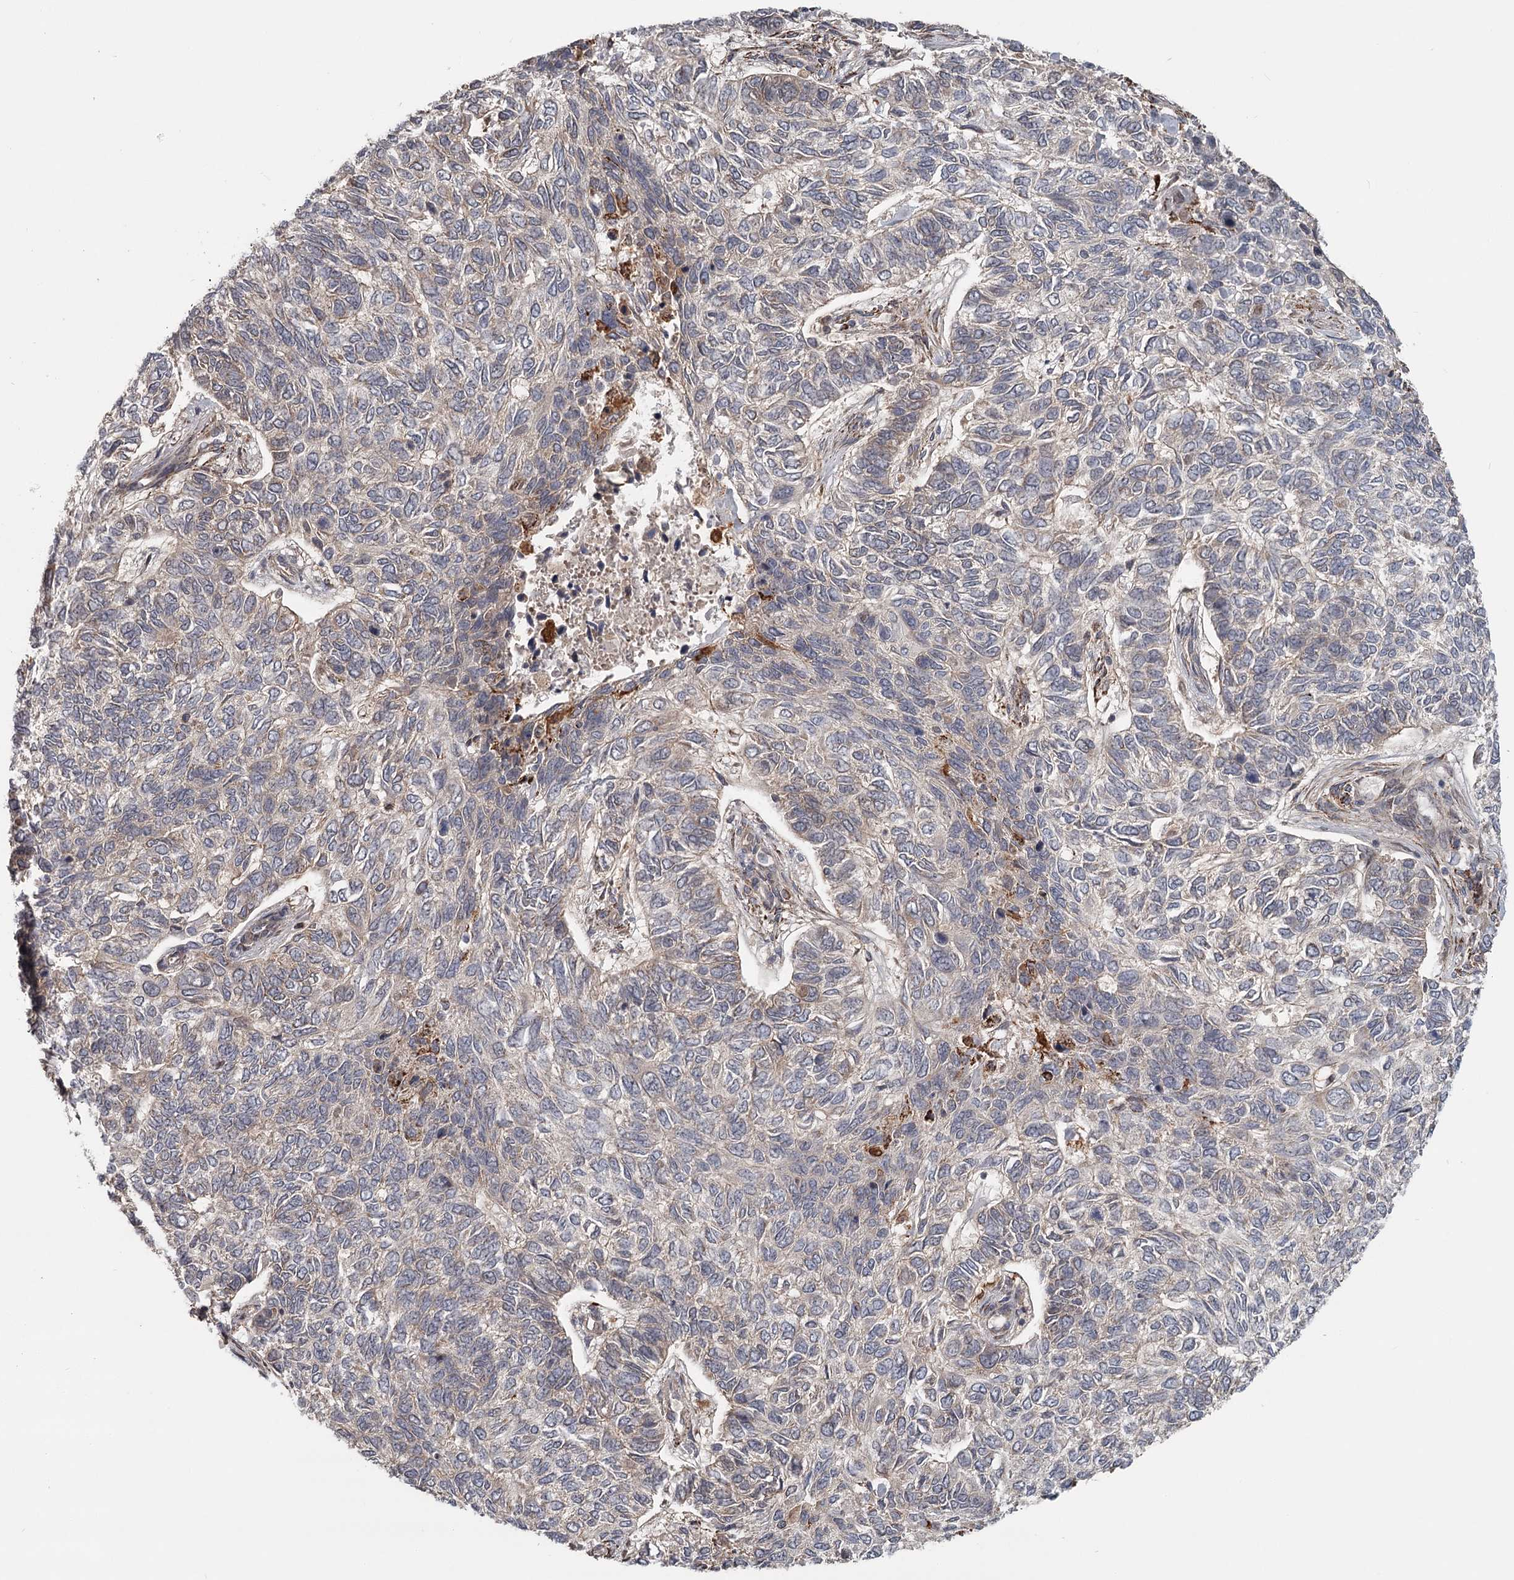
{"staining": {"intensity": "negative", "quantity": "none", "location": "none"}, "tissue": "skin cancer", "cell_type": "Tumor cells", "image_type": "cancer", "snomed": [{"axis": "morphology", "description": "Basal cell carcinoma"}, {"axis": "topography", "description": "Skin"}], "caption": "A photomicrograph of skin cancer stained for a protein reveals no brown staining in tumor cells. (Brightfield microscopy of DAB IHC at high magnification).", "gene": "CDC123", "patient": {"sex": "female", "age": 65}}